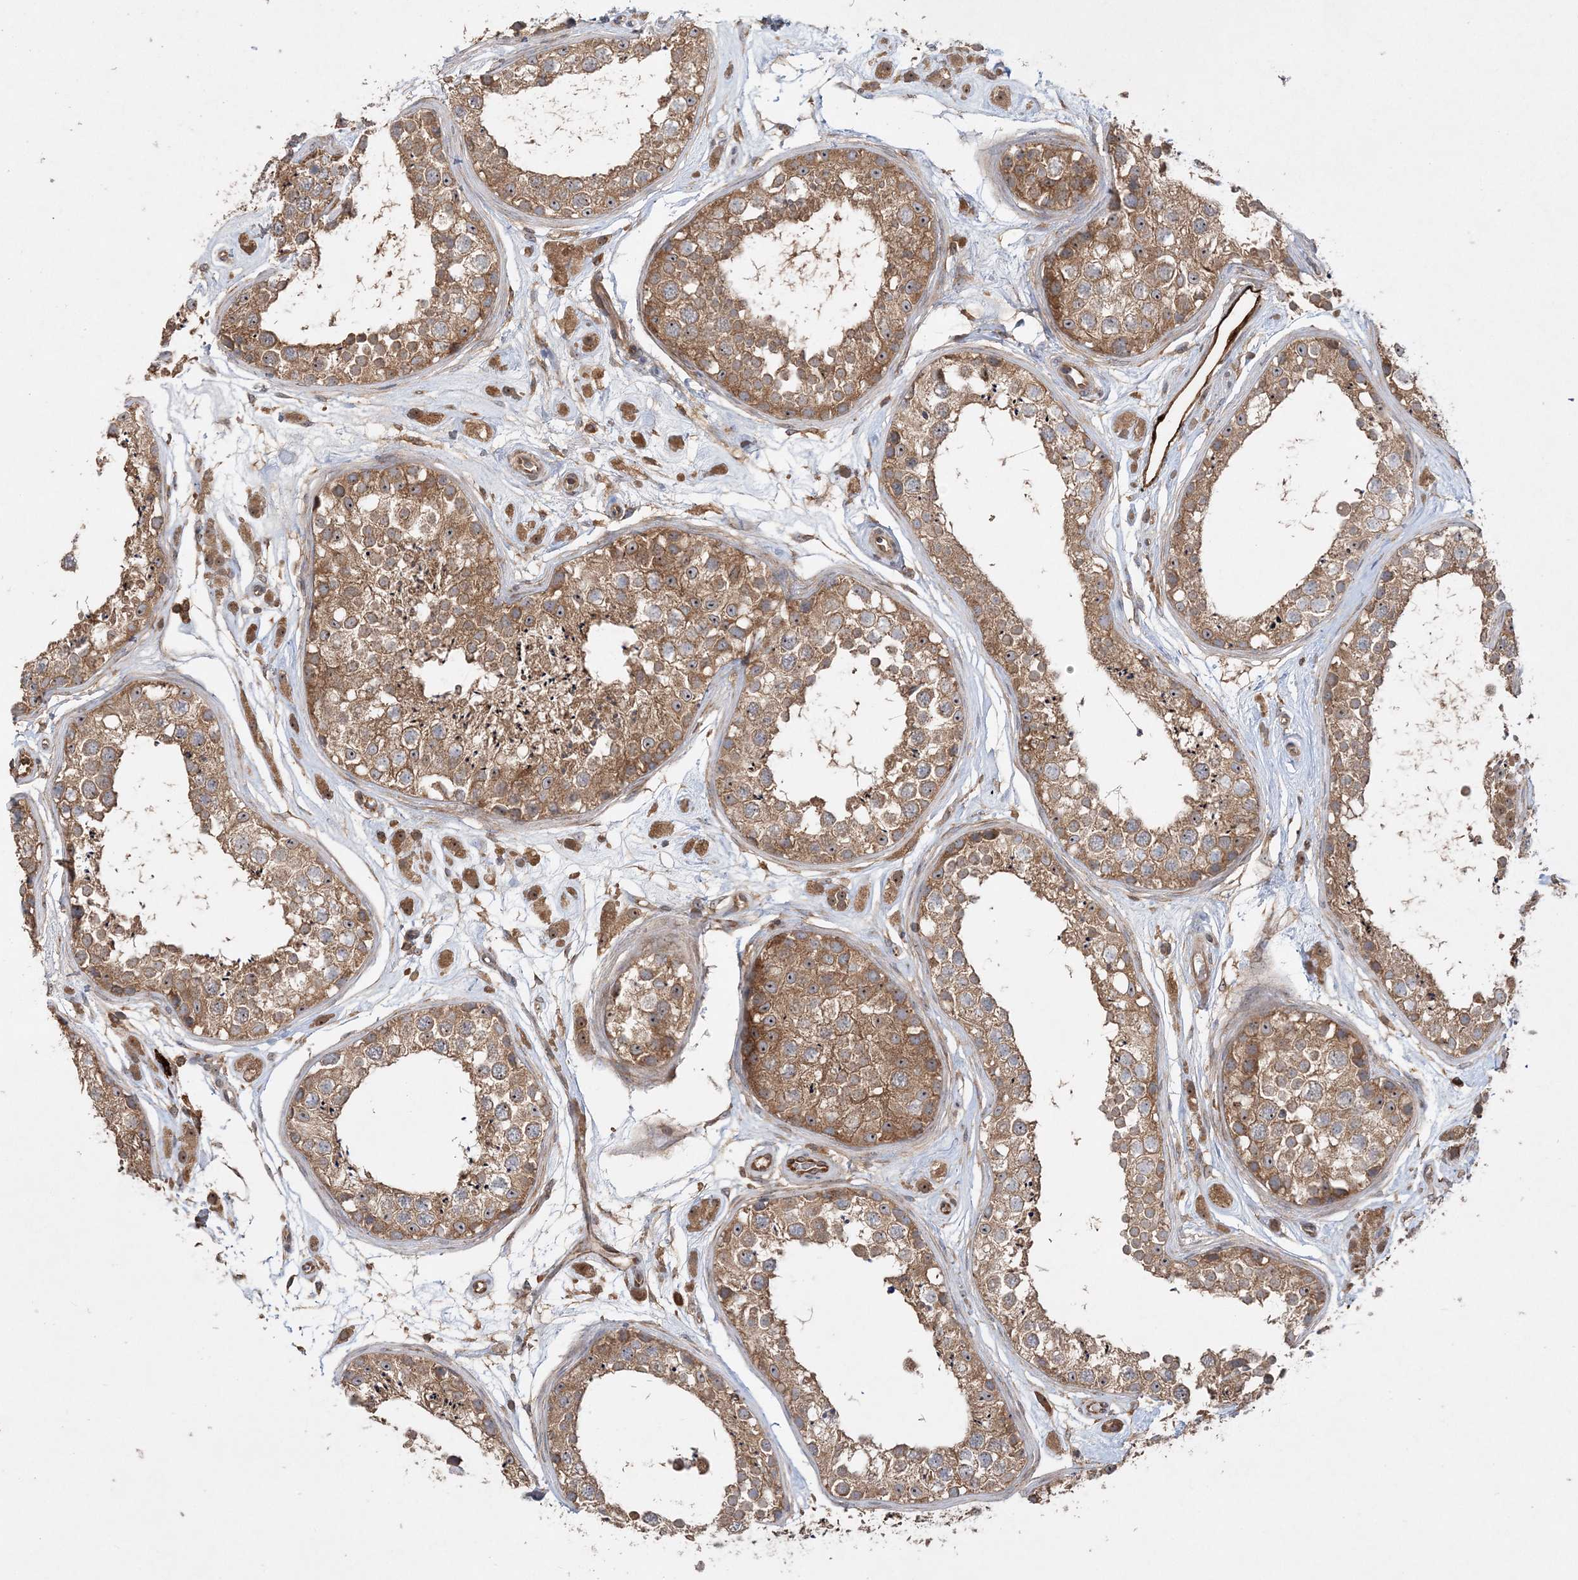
{"staining": {"intensity": "moderate", "quantity": ">75%", "location": "cytoplasmic/membranous"}, "tissue": "testis", "cell_type": "Cells in seminiferous ducts", "image_type": "normal", "snomed": [{"axis": "morphology", "description": "Normal tissue, NOS"}, {"axis": "topography", "description": "Testis"}], "caption": "A brown stain labels moderate cytoplasmic/membranous expression of a protein in cells in seminiferous ducts of normal testis.", "gene": "ACAP2", "patient": {"sex": "male", "age": 25}}